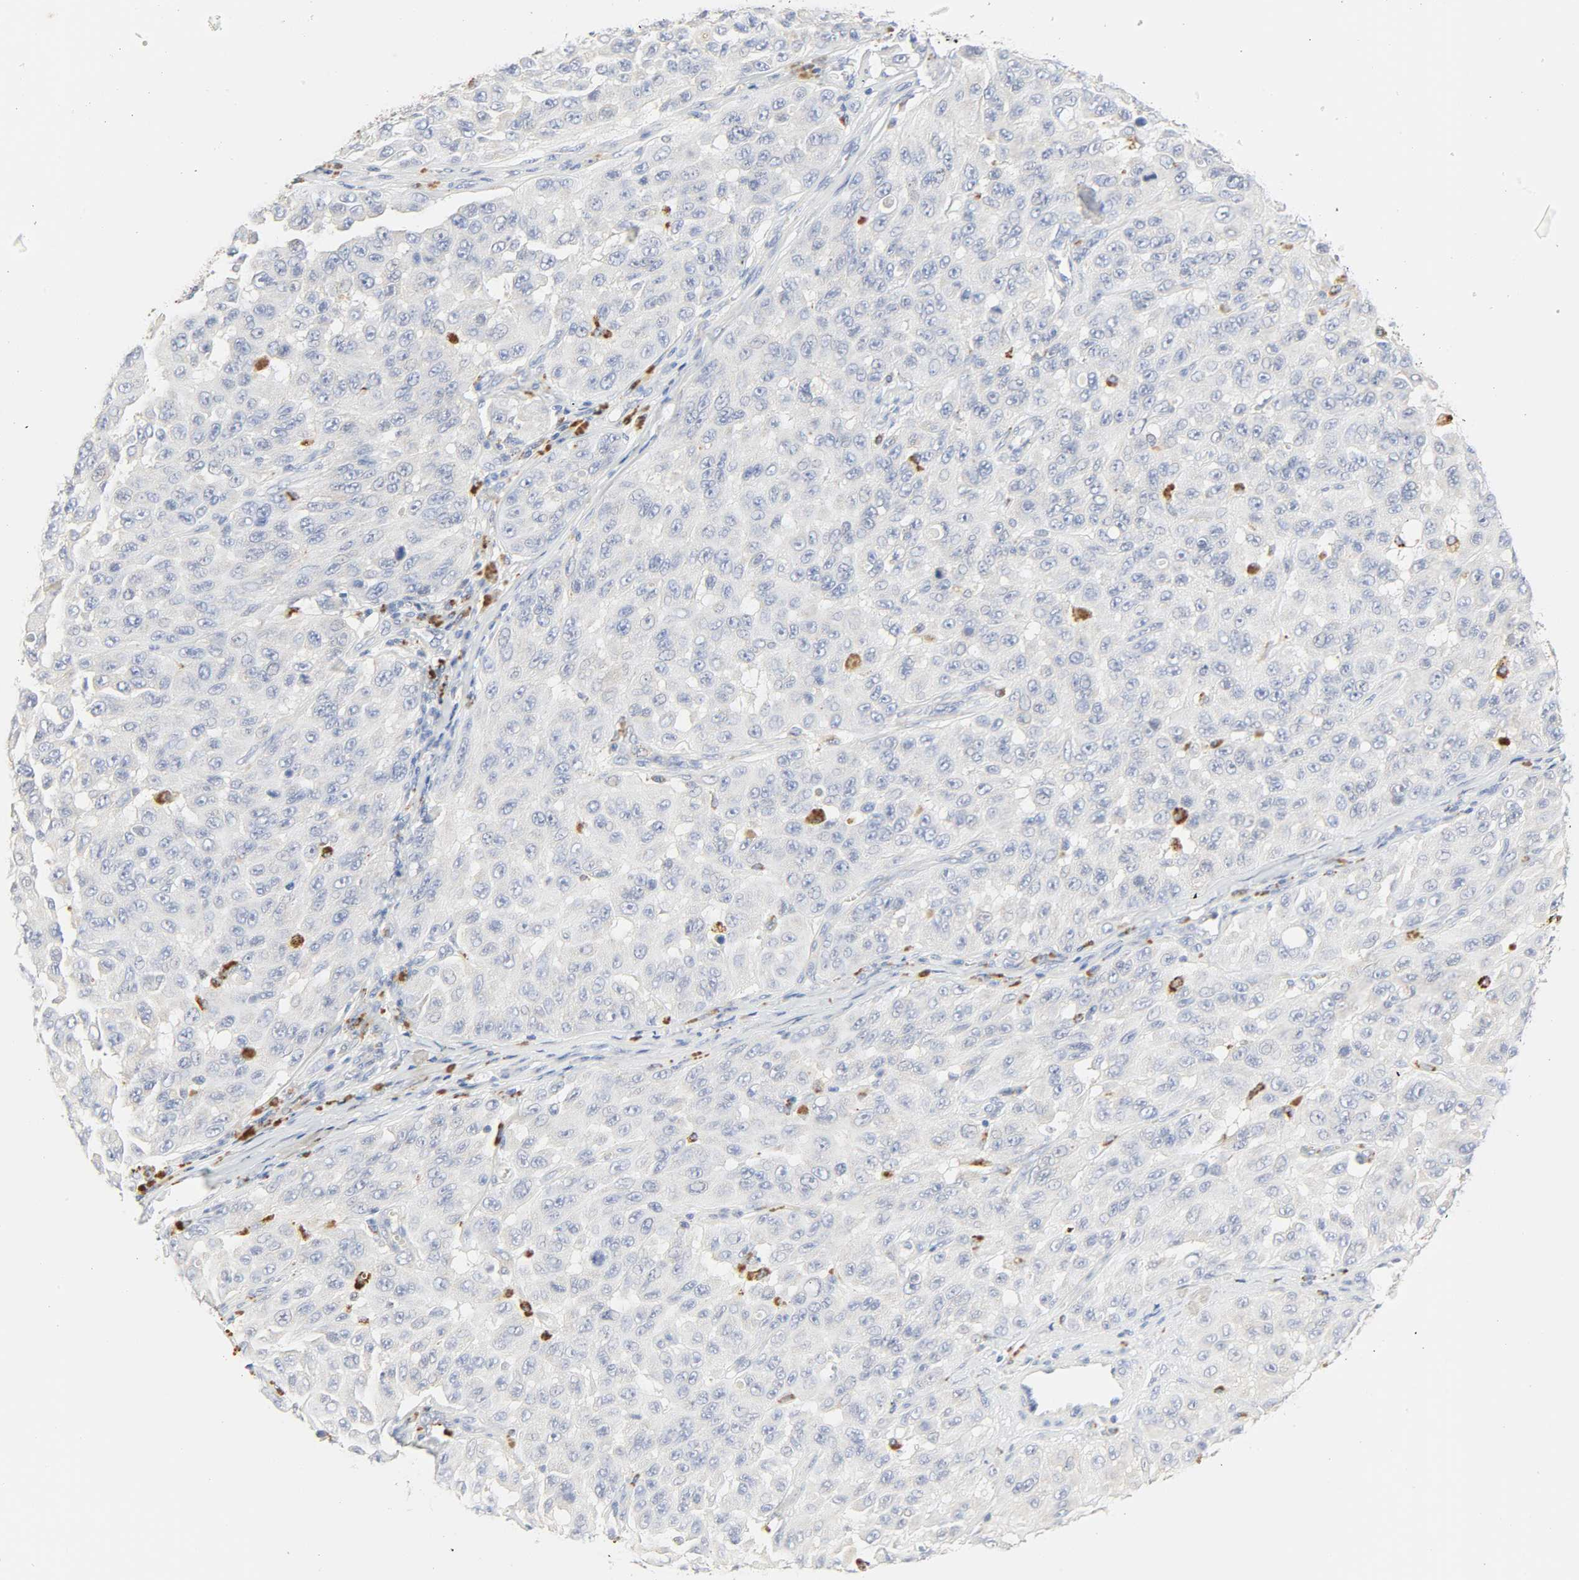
{"staining": {"intensity": "negative", "quantity": "none", "location": "none"}, "tissue": "melanoma", "cell_type": "Tumor cells", "image_type": "cancer", "snomed": [{"axis": "morphology", "description": "Malignant melanoma, NOS"}, {"axis": "topography", "description": "Skin"}], "caption": "This is an IHC histopathology image of human malignant melanoma. There is no staining in tumor cells.", "gene": "CAMK2A", "patient": {"sex": "male", "age": 30}}